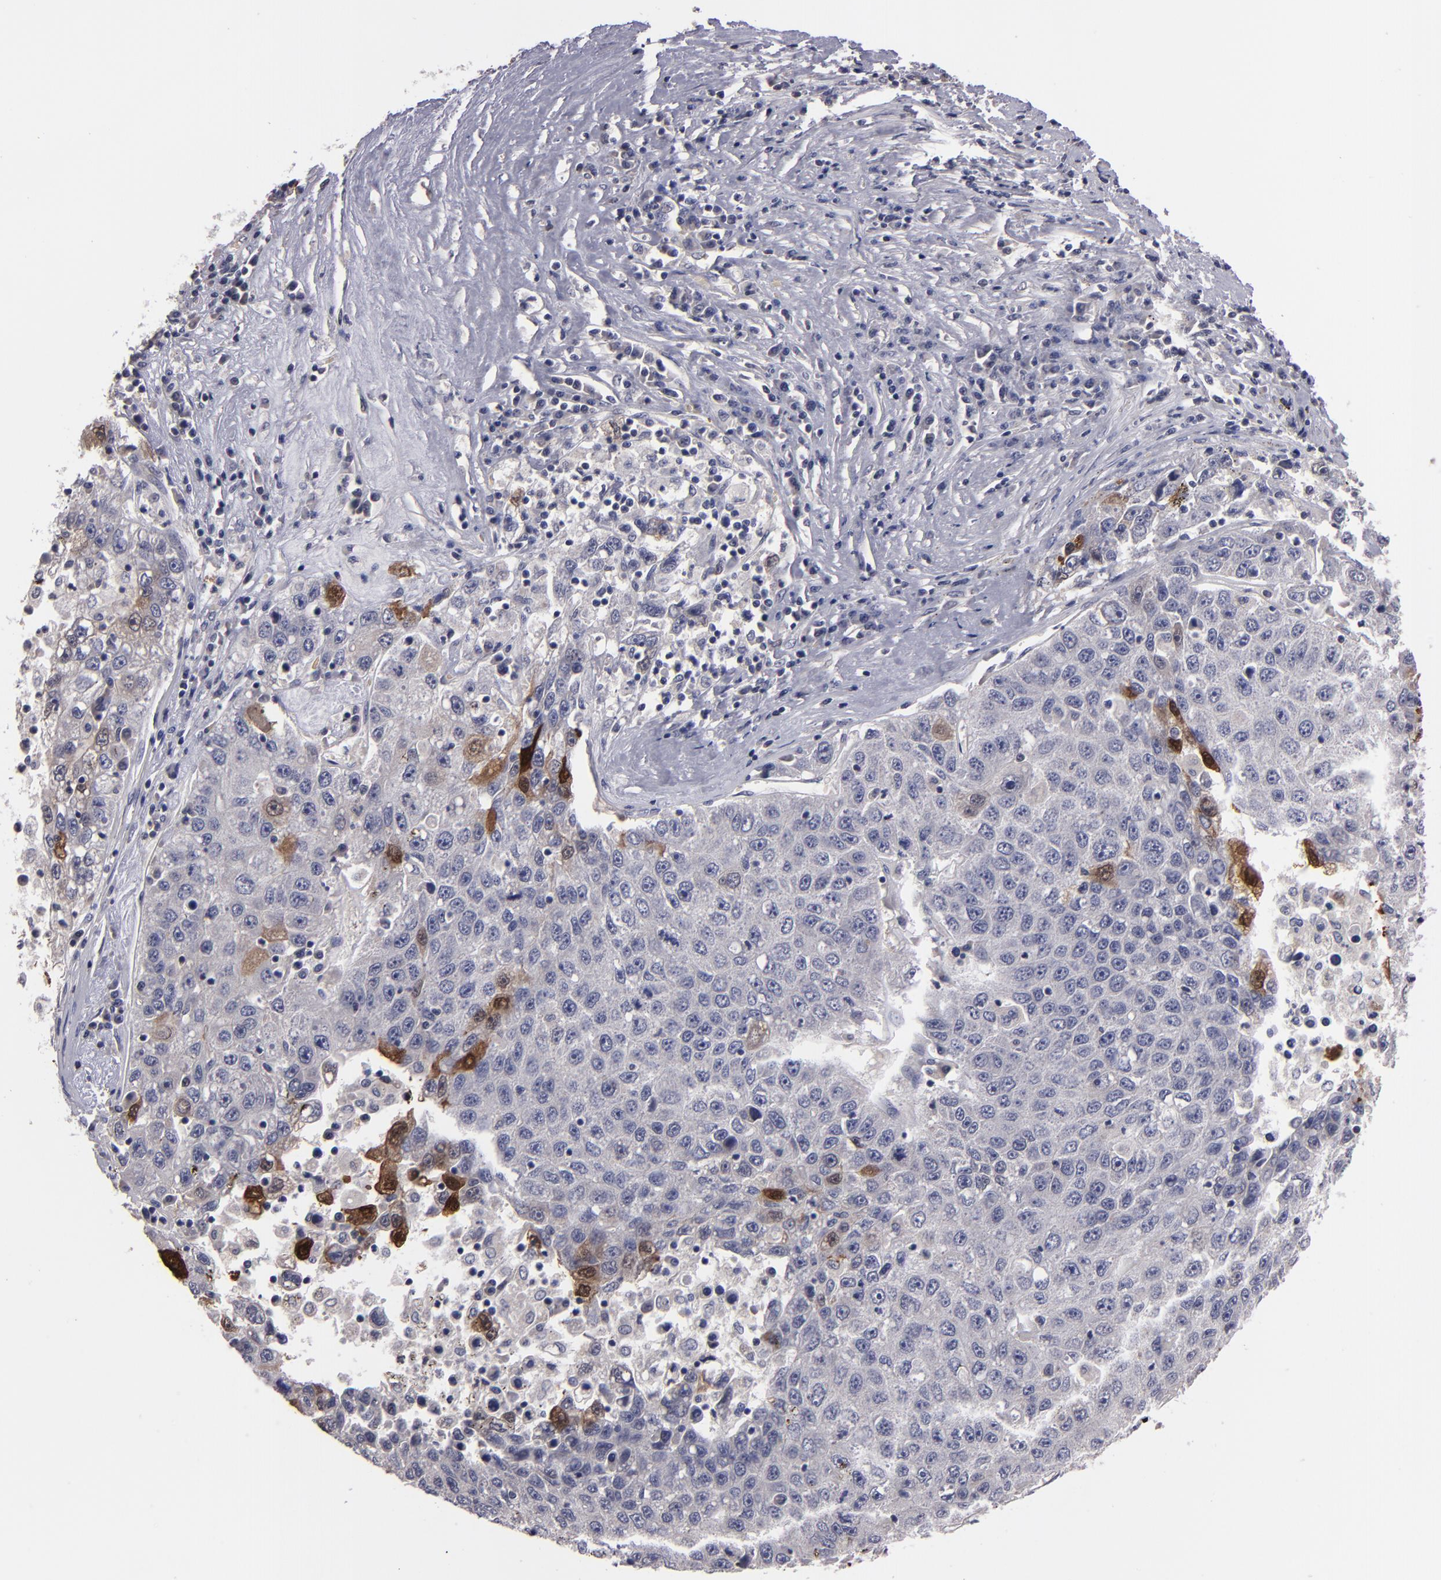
{"staining": {"intensity": "moderate", "quantity": "<25%", "location": "cytoplasmic/membranous,nuclear"}, "tissue": "liver cancer", "cell_type": "Tumor cells", "image_type": "cancer", "snomed": [{"axis": "morphology", "description": "Carcinoma, Hepatocellular, NOS"}, {"axis": "topography", "description": "Liver"}], "caption": "Immunohistochemistry of hepatocellular carcinoma (liver) shows low levels of moderate cytoplasmic/membranous and nuclear staining in about <25% of tumor cells.", "gene": "S100A1", "patient": {"sex": "male", "age": 49}}